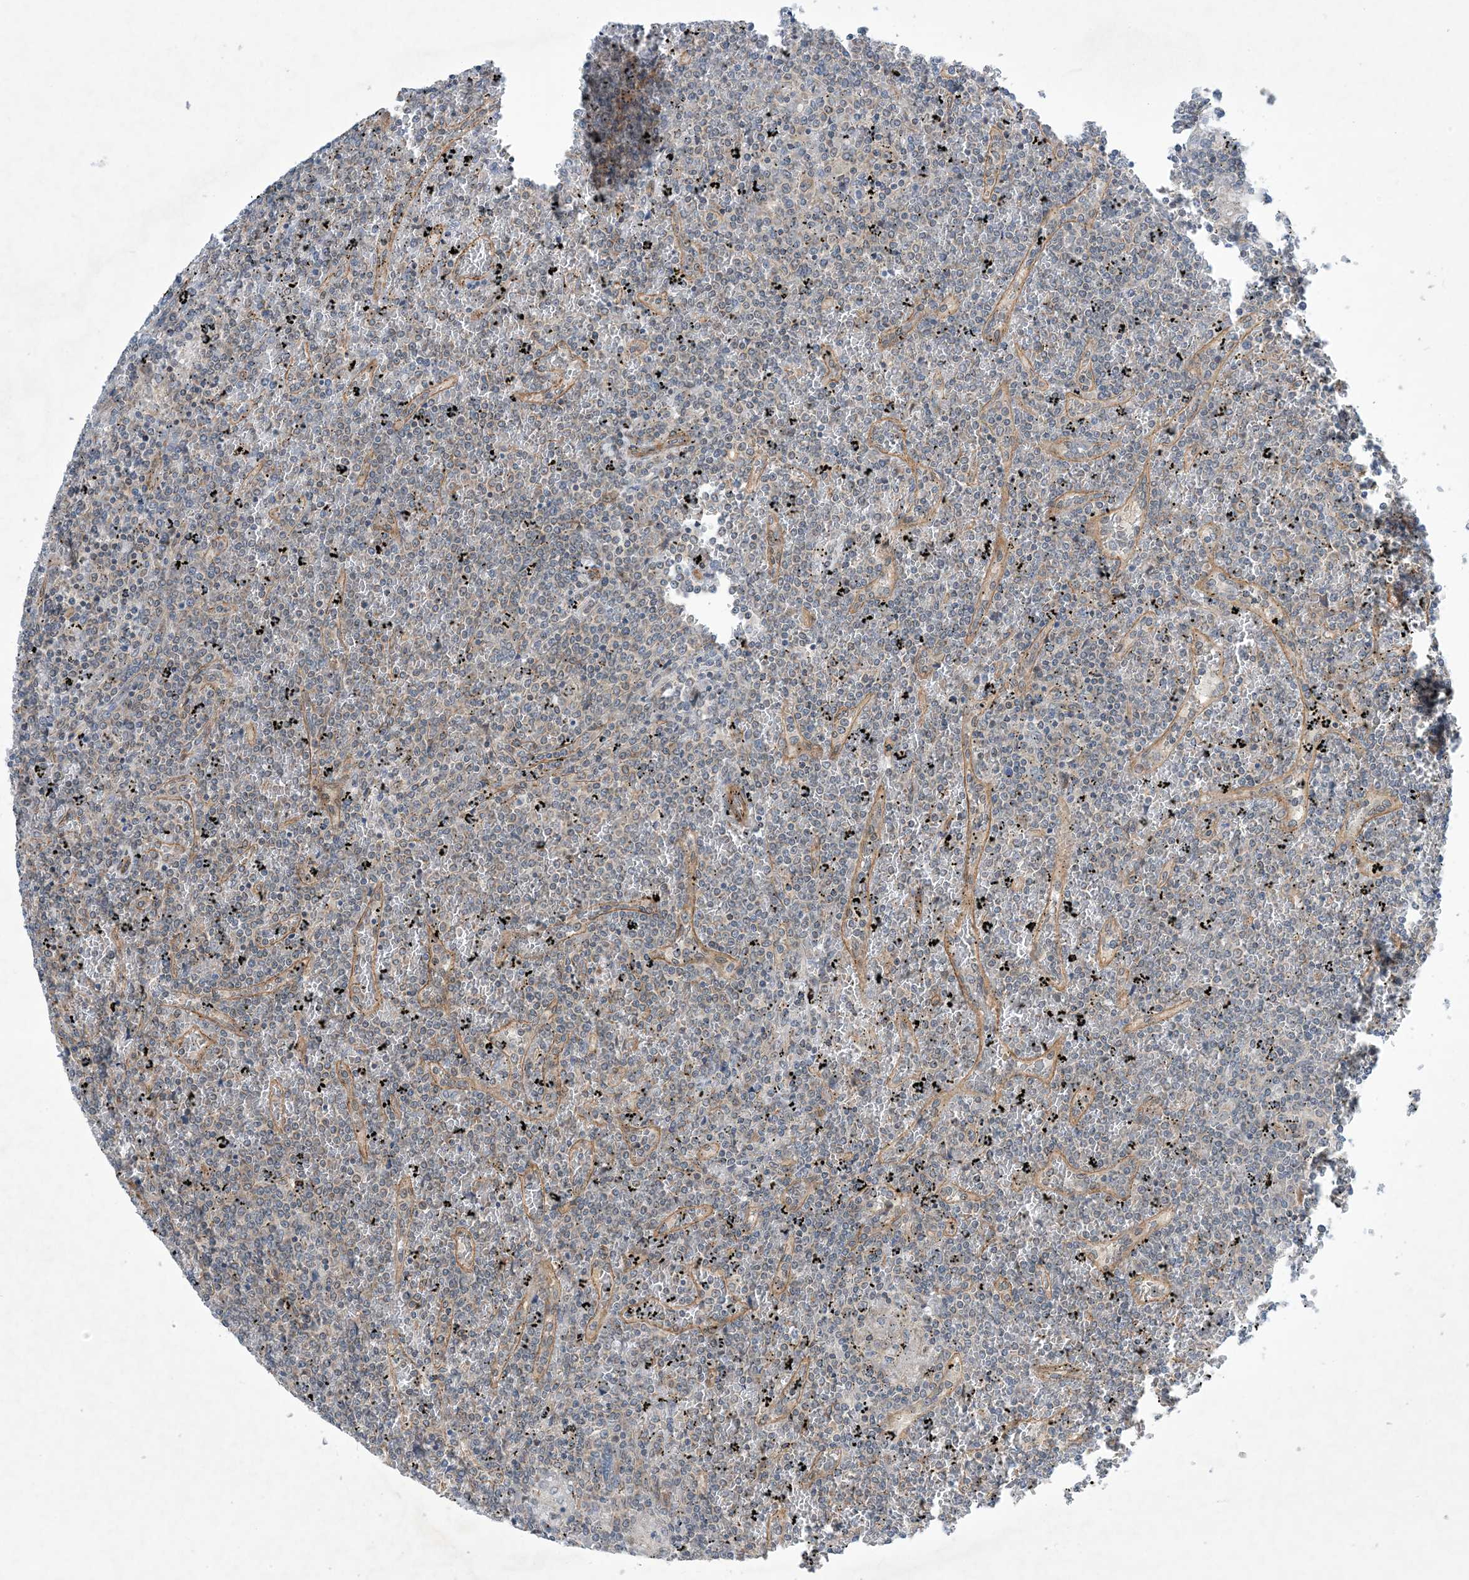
{"staining": {"intensity": "negative", "quantity": "none", "location": "none"}, "tissue": "lymphoma", "cell_type": "Tumor cells", "image_type": "cancer", "snomed": [{"axis": "morphology", "description": "Malignant lymphoma, non-Hodgkin's type, Low grade"}, {"axis": "topography", "description": "Spleen"}], "caption": "DAB immunohistochemical staining of human lymphoma demonstrates no significant expression in tumor cells. The staining was performed using DAB (3,3'-diaminobenzidine) to visualize the protein expression in brown, while the nuclei were stained in blue with hematoxylin (Magnification: 20x).", "gene": "EHBP1", "patient": {"sex": "female", "age": 19}}